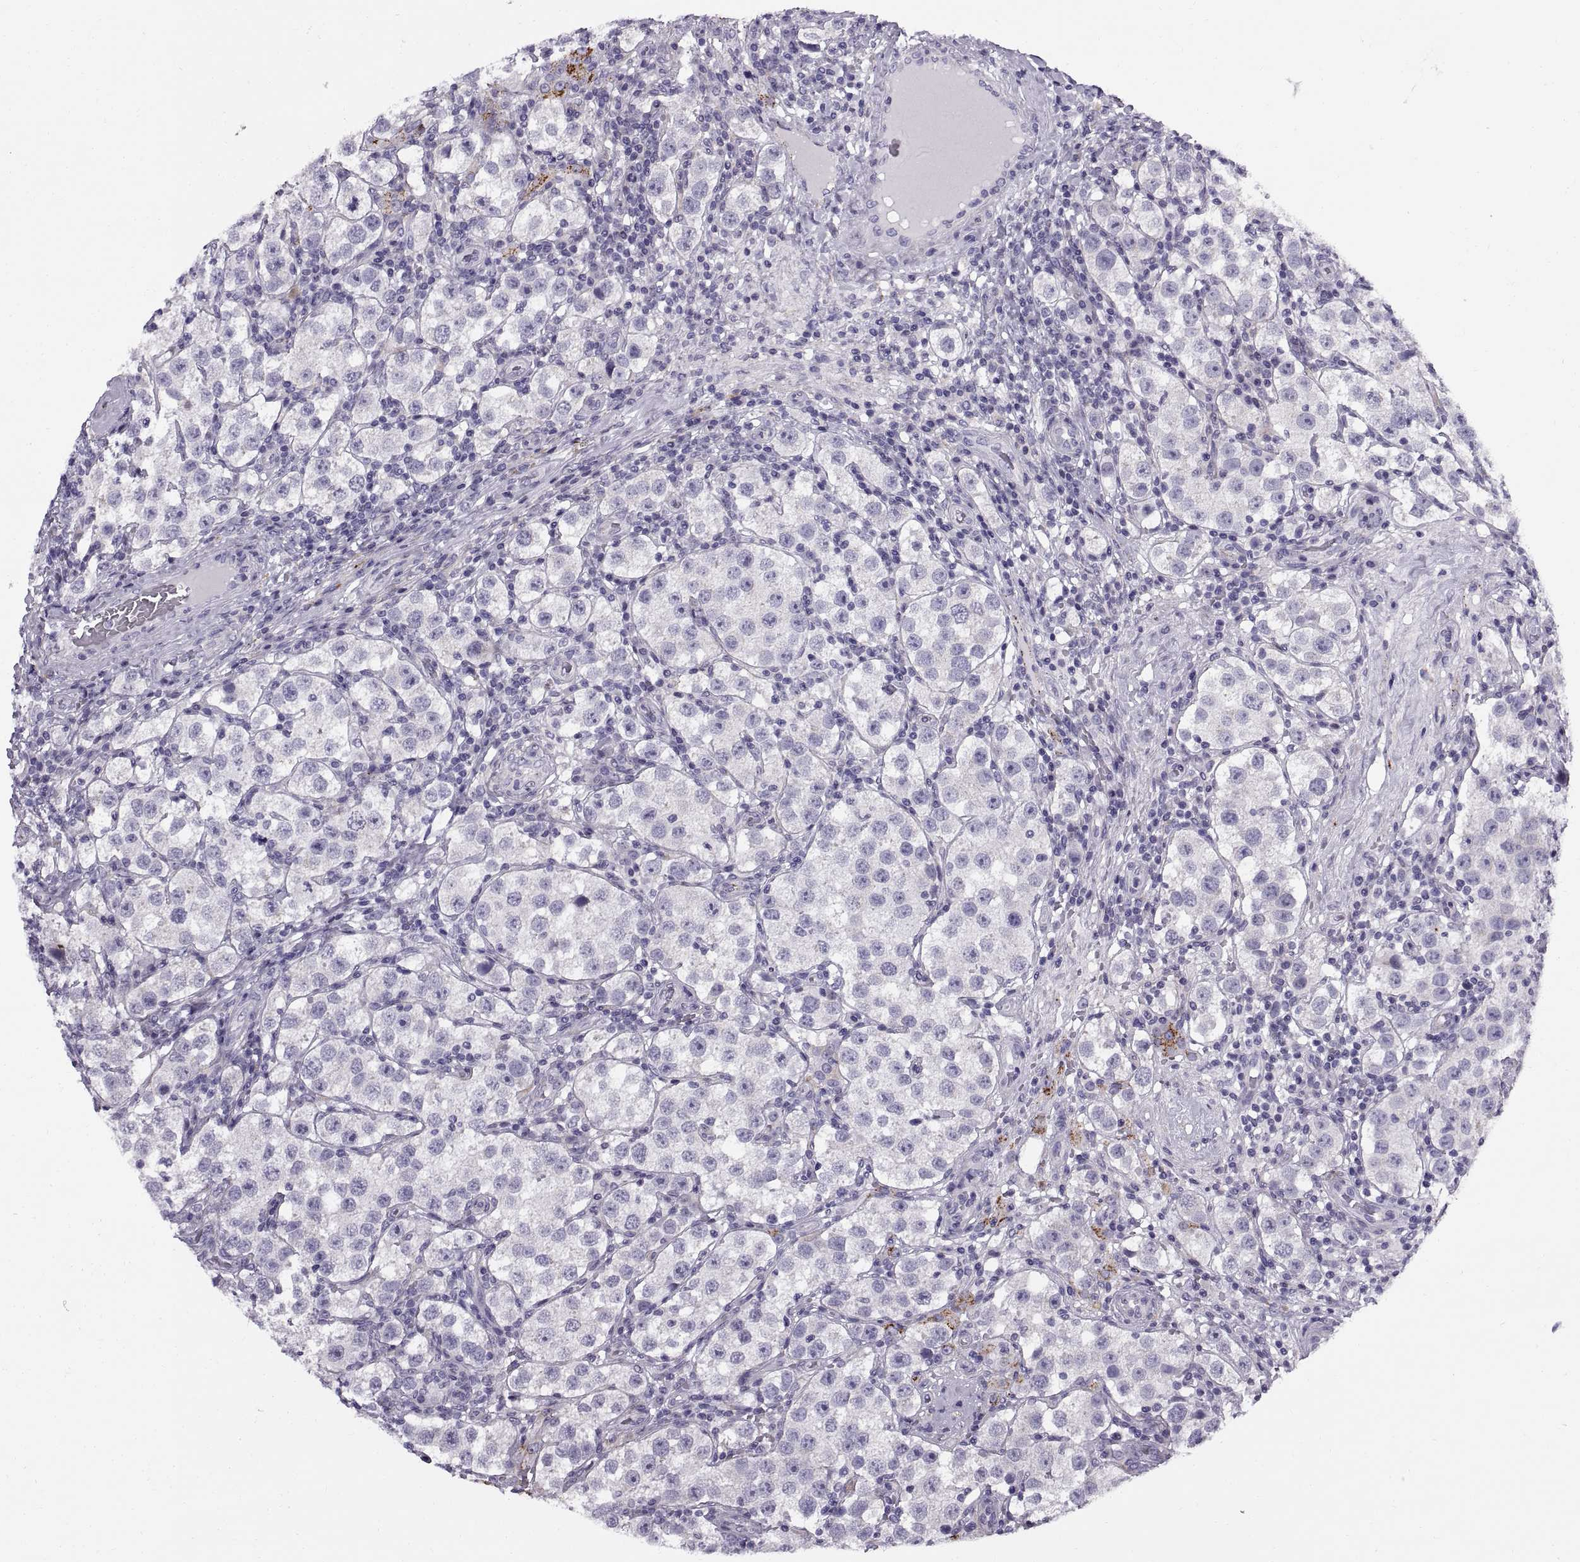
{"staining": {"intensity": "negative", "quantity": "none", "location": "none"}, "tissue": "testis cancer", "cell_type": "Tumor cells", "image_type": "cancer", "snomed": [{"axis": "morphology", "description": "Seminoma, NOS"}, {"axis": "topography", "description": "Testis"}], "caption": "Image shows no significant protein positivity in tumor cells of testis cancer (seminoma).", "gene": "CALCR", "patient": {"sex": "male", "age": 37}}